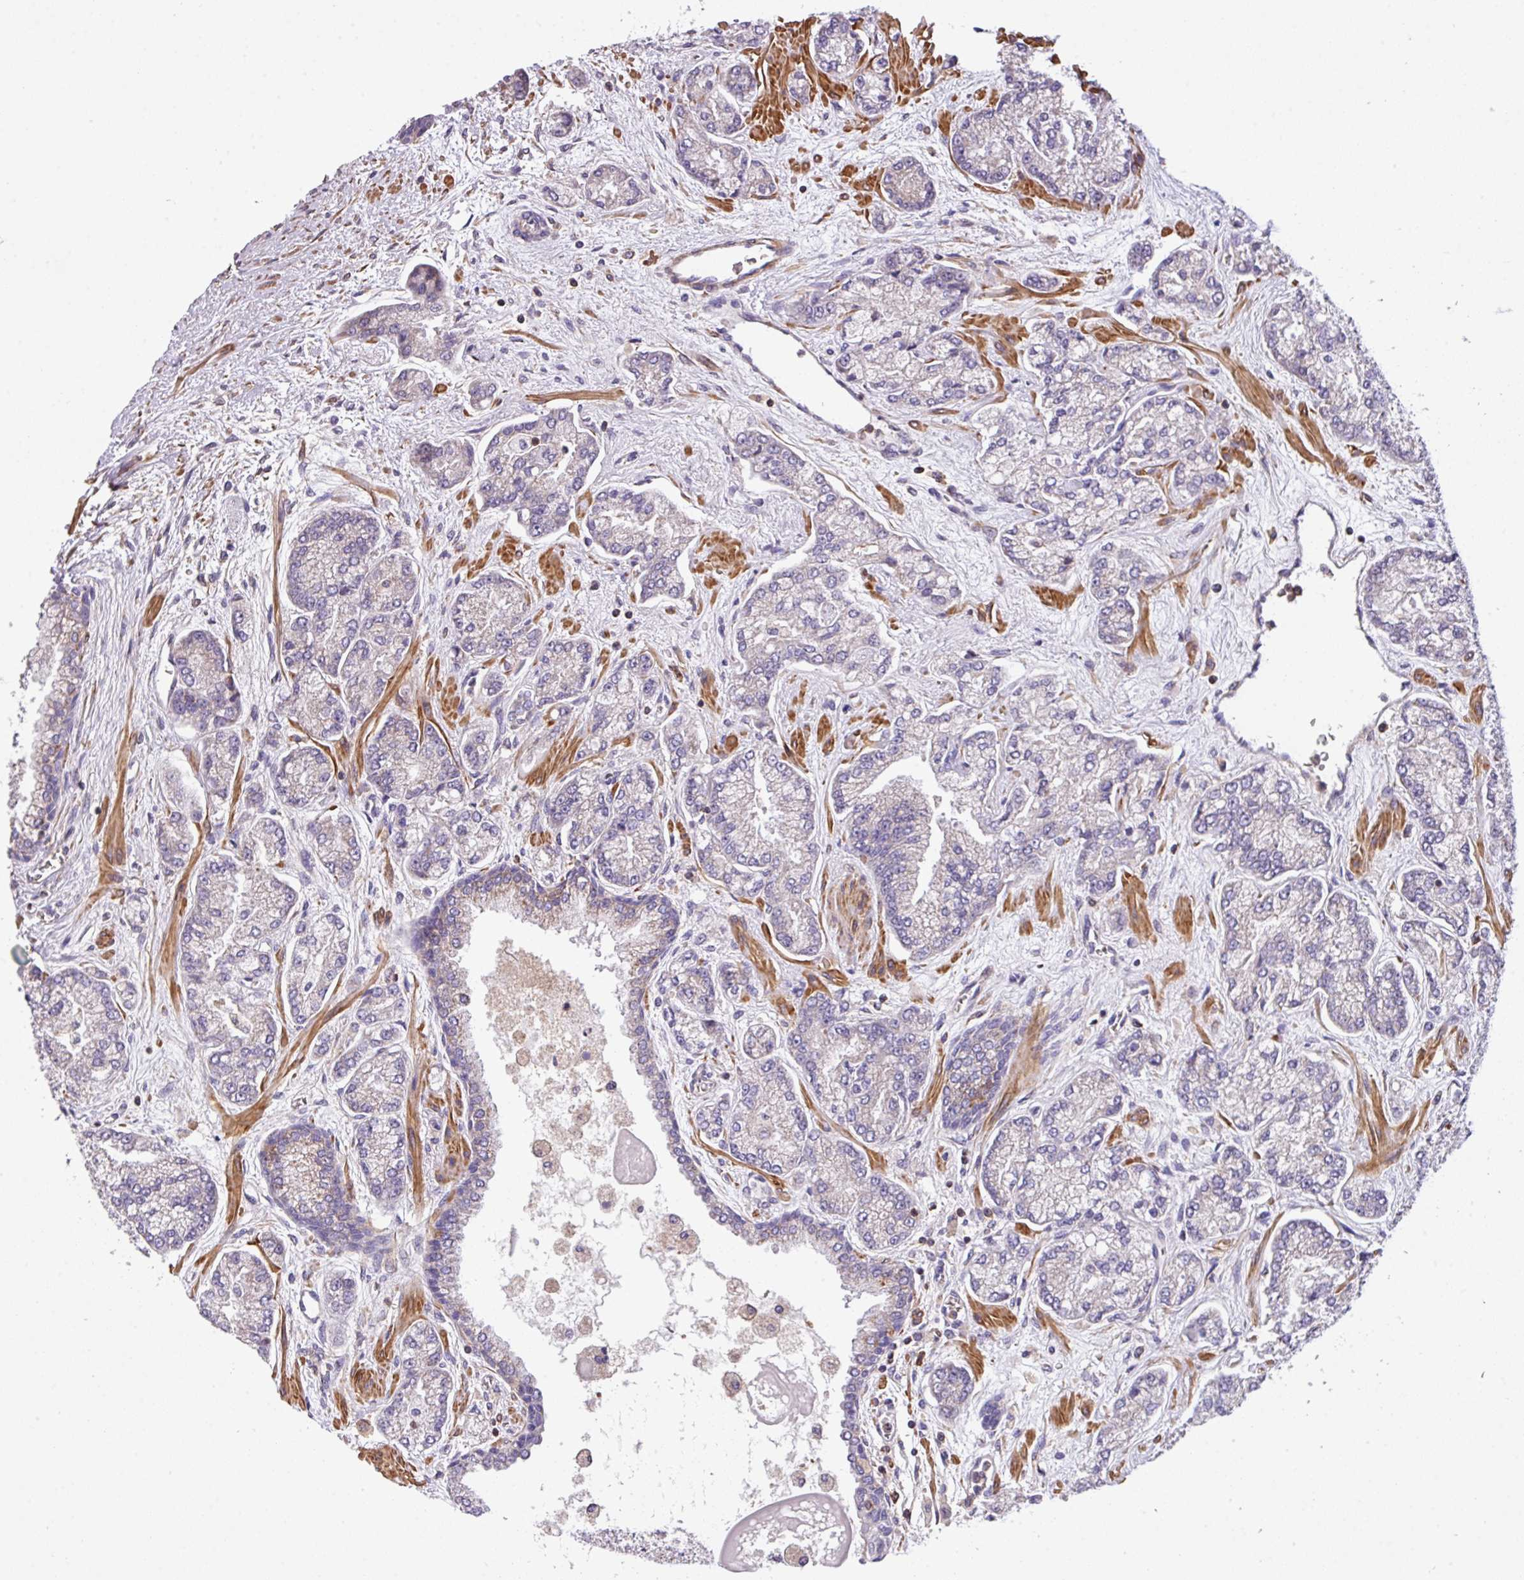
{"staining": {"intensity": "negative", "quantity": "none", "location": "none"}, "tissue": "prostate cancer", "cell_type": "Tumor cells", "image_type": "cancer", "snomed": [{"axis": "morphology", "description": "Adenocarcinoma, High grade"}, {"axis": "topography", "description": "Prostate"}], "caption": "Tumor cells are negative for protein expression in human prostate cancer.", "gene": "LRRC41", "patient": {"sex": "male", "age": 68}}